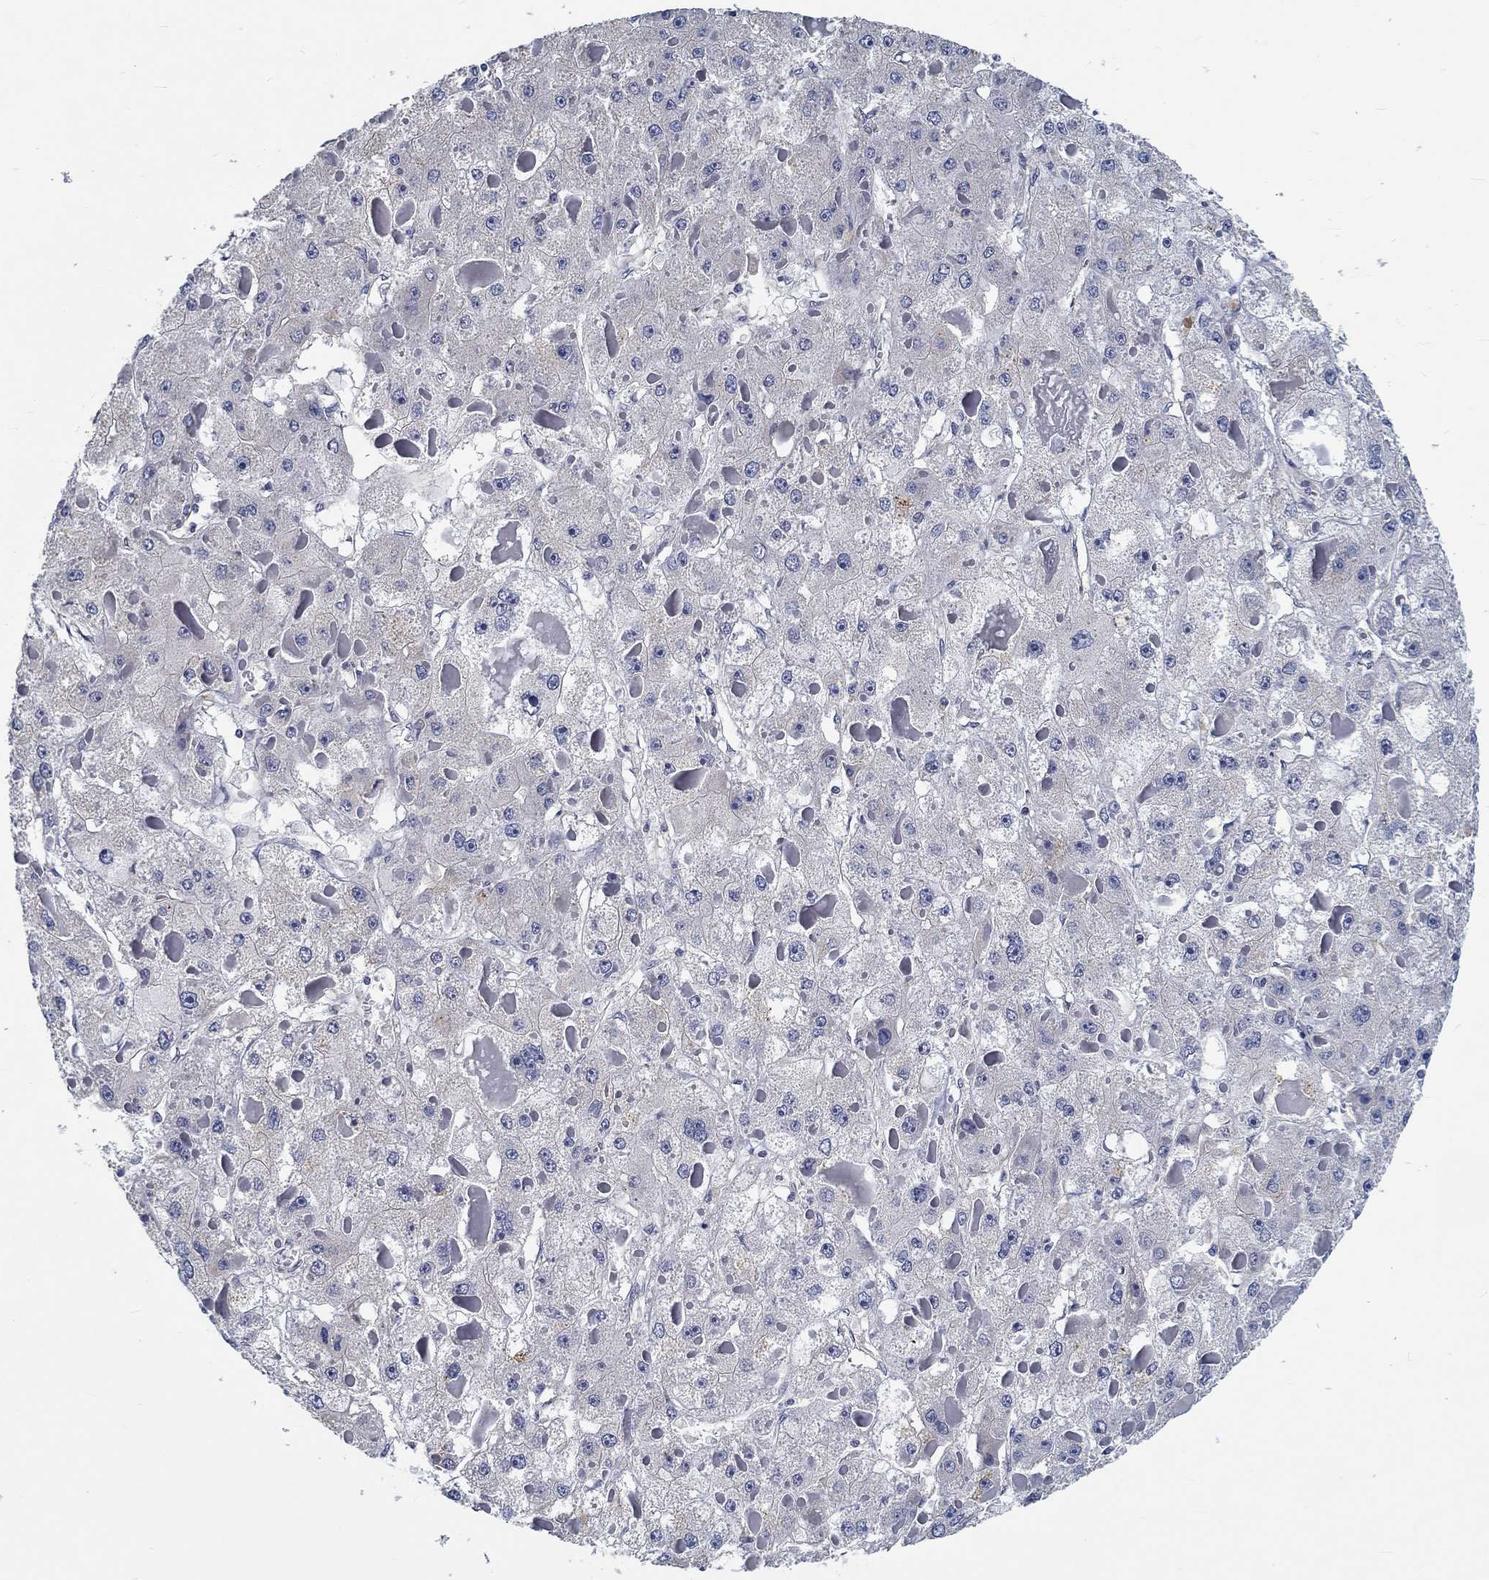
{"staining": {"intensity": "negative", "quantity": "none", "location": "none"}, "tissue": "liver cancer", "cell_type": "Tumor cells", "image_type": "cancer", "snomed": [{"axis": "morphology", "description": "Carcinoma, Hepatocellular, NOS"}, {"axis": "topography", "description": "Liver"}], "caption": "Tumor cells show no significant positivity in liver cancer. (DAB (3,3'-diaminobenzidine) immunohistochemistry, high magnification).", "gene": "MYBPC1", "patient": {"sex": "female", "age": 73}}